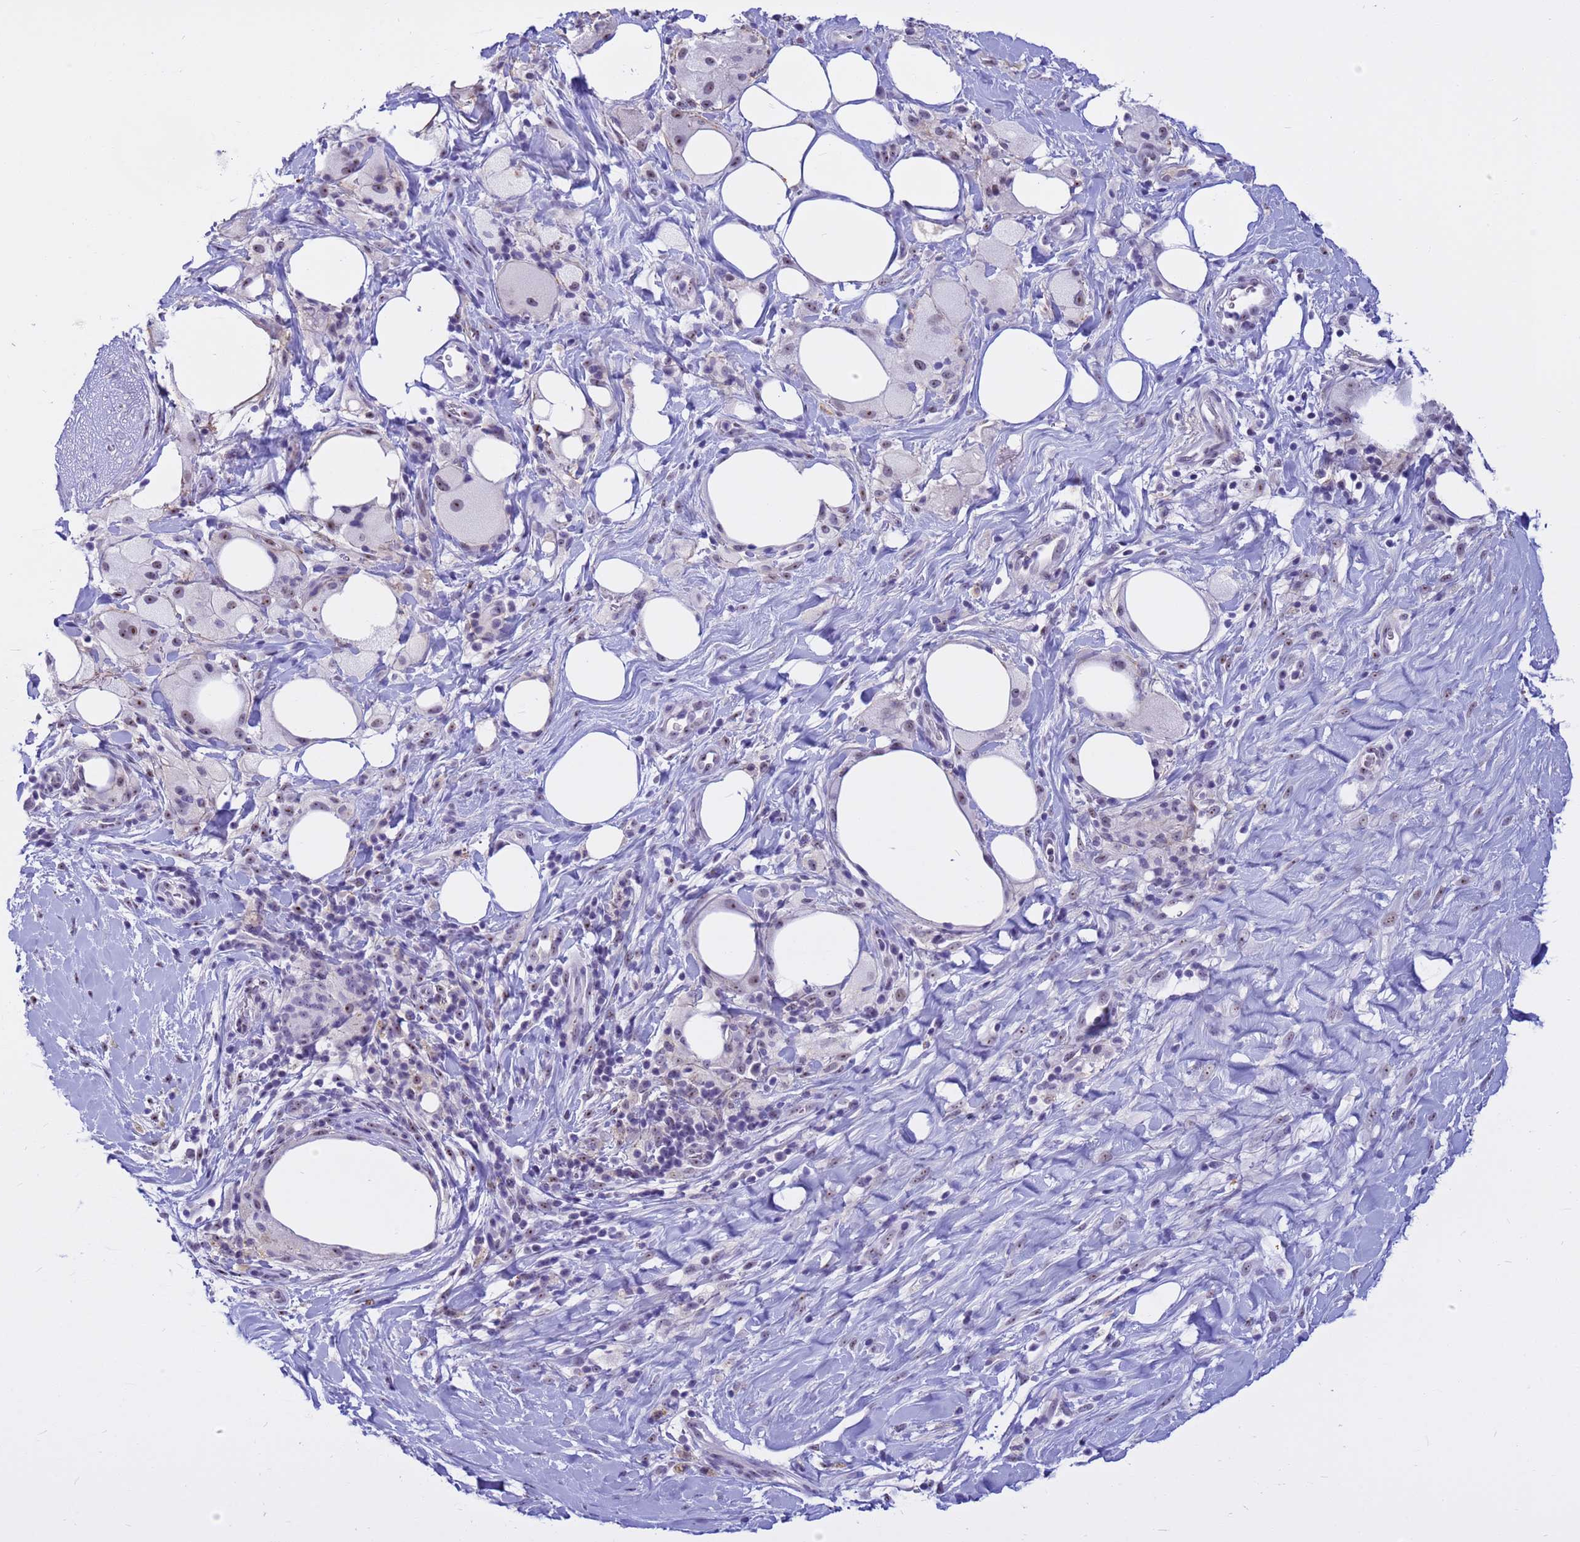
{"staining": {"intensity": "weak", "quantity": "25%-75%", "location": "nuclear"}, "tissue": "pancreatic cancer", "cell_type": "Tumor cells", "image_type": "cancer", "snomed": [{"axis": "morphology", "description": "Adenocarcinoma, NOS"}, {"axis": "topography", "description": "Pancreas"}], "caption": "A brown stain labels weak nuclear positivity of a protein in human pancreatic cancer (adenocarcinoma) tumor cells.", "gene": "DMRTC2", "patient": {"sex": "male", "age": 58}}